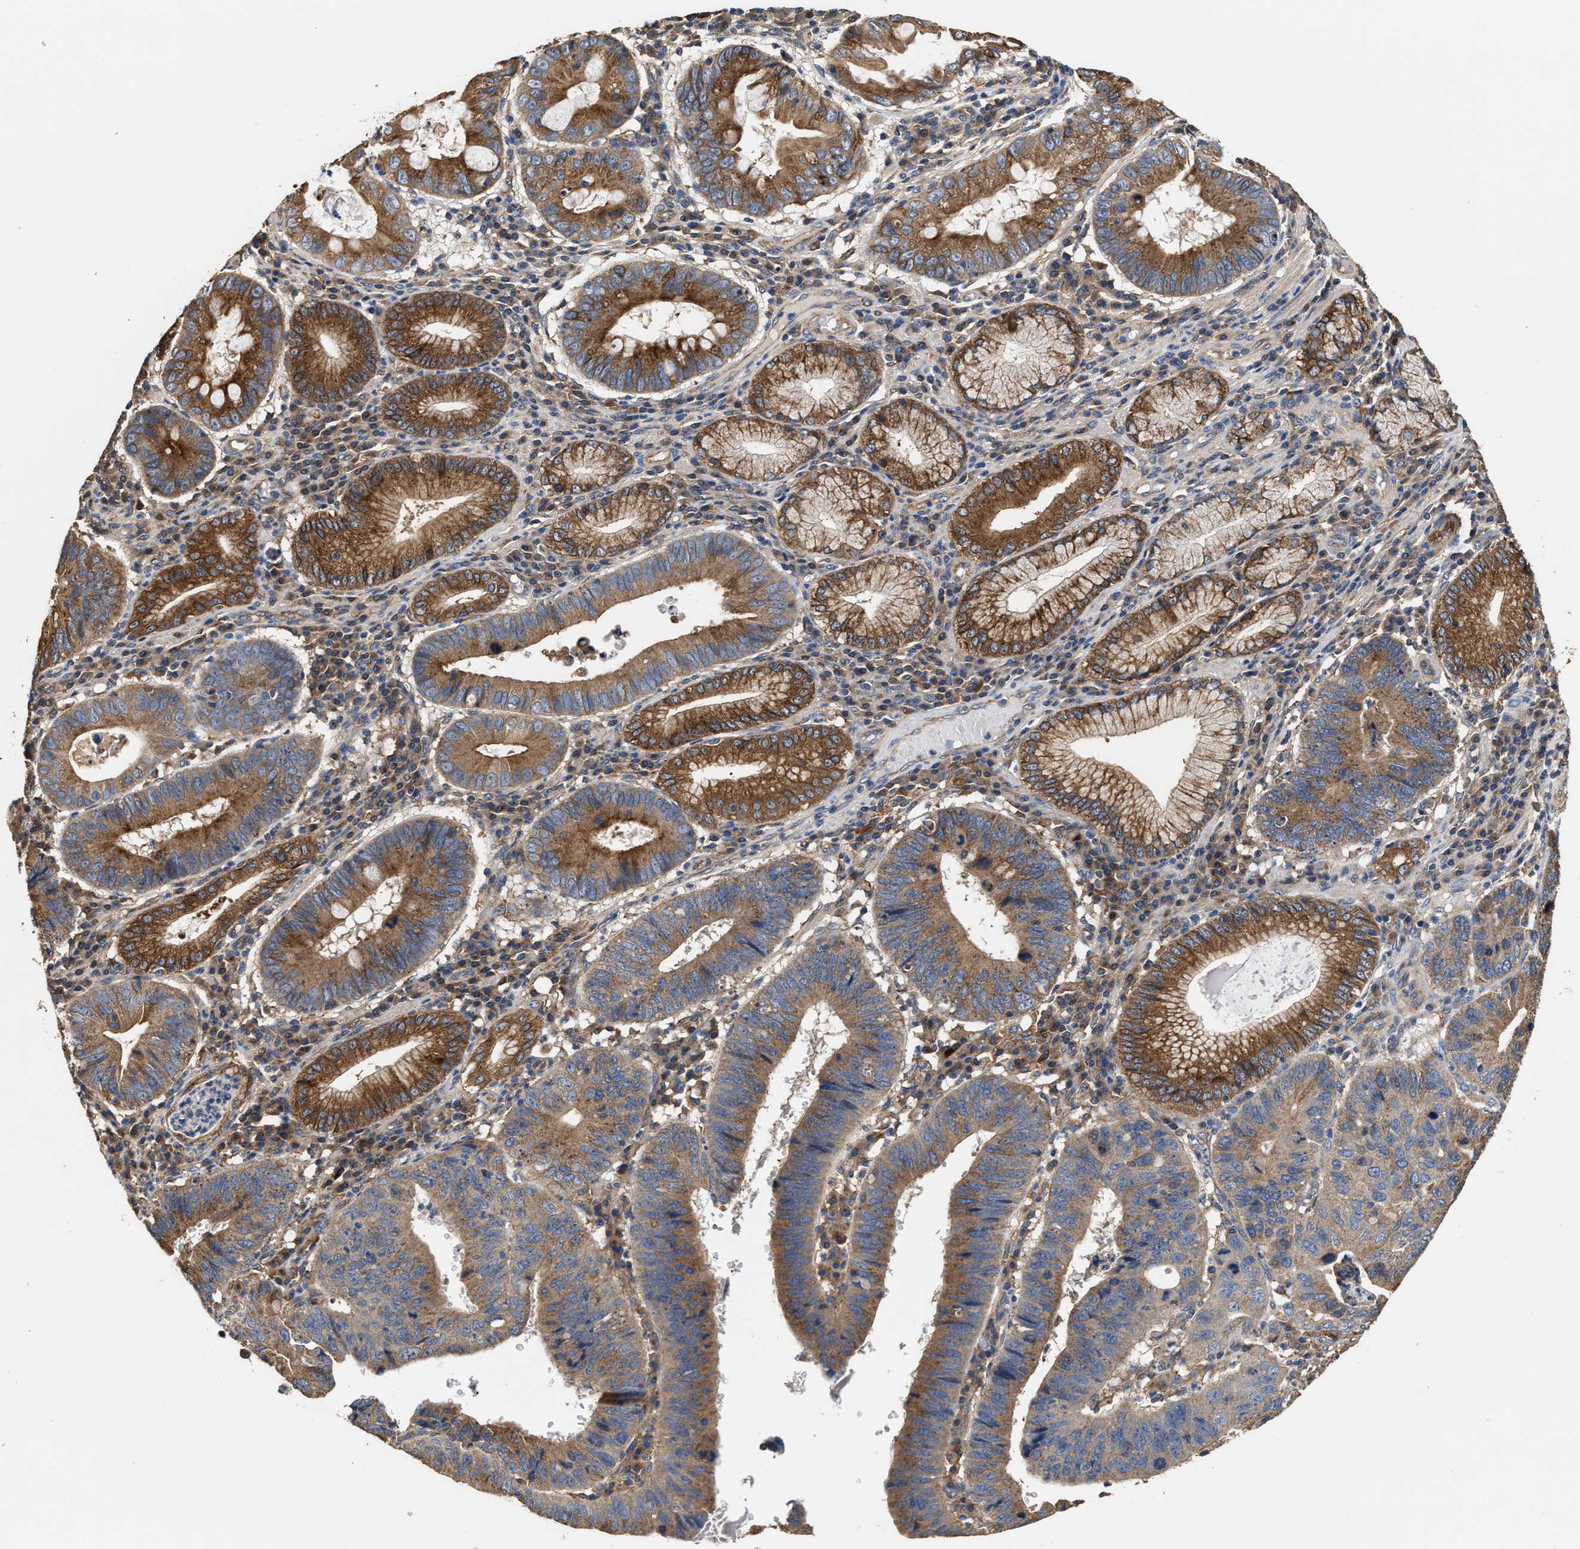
{"staining": {"intensity": "strong", "quantity": ">75%", "location": "cytoplasmic/membranous"}, "tissue": "stomach cancer", "cell_type": "Tumor cells", "image_type": "cancer", "snomed": [{"axis": "morphology", "description": "Adenocarcinoma, NOS"}, {"axis": "topography", "description": "Stomach"}], "caption": "Immunohistochemical staining of human adenocarcinoma (stomach) demonstrates high levels of strong cytoplasmic/membranous expression in approximately >75% of tumor cells.", "gene": "KLB", "patient": {"sex": "male", "age": 59}}